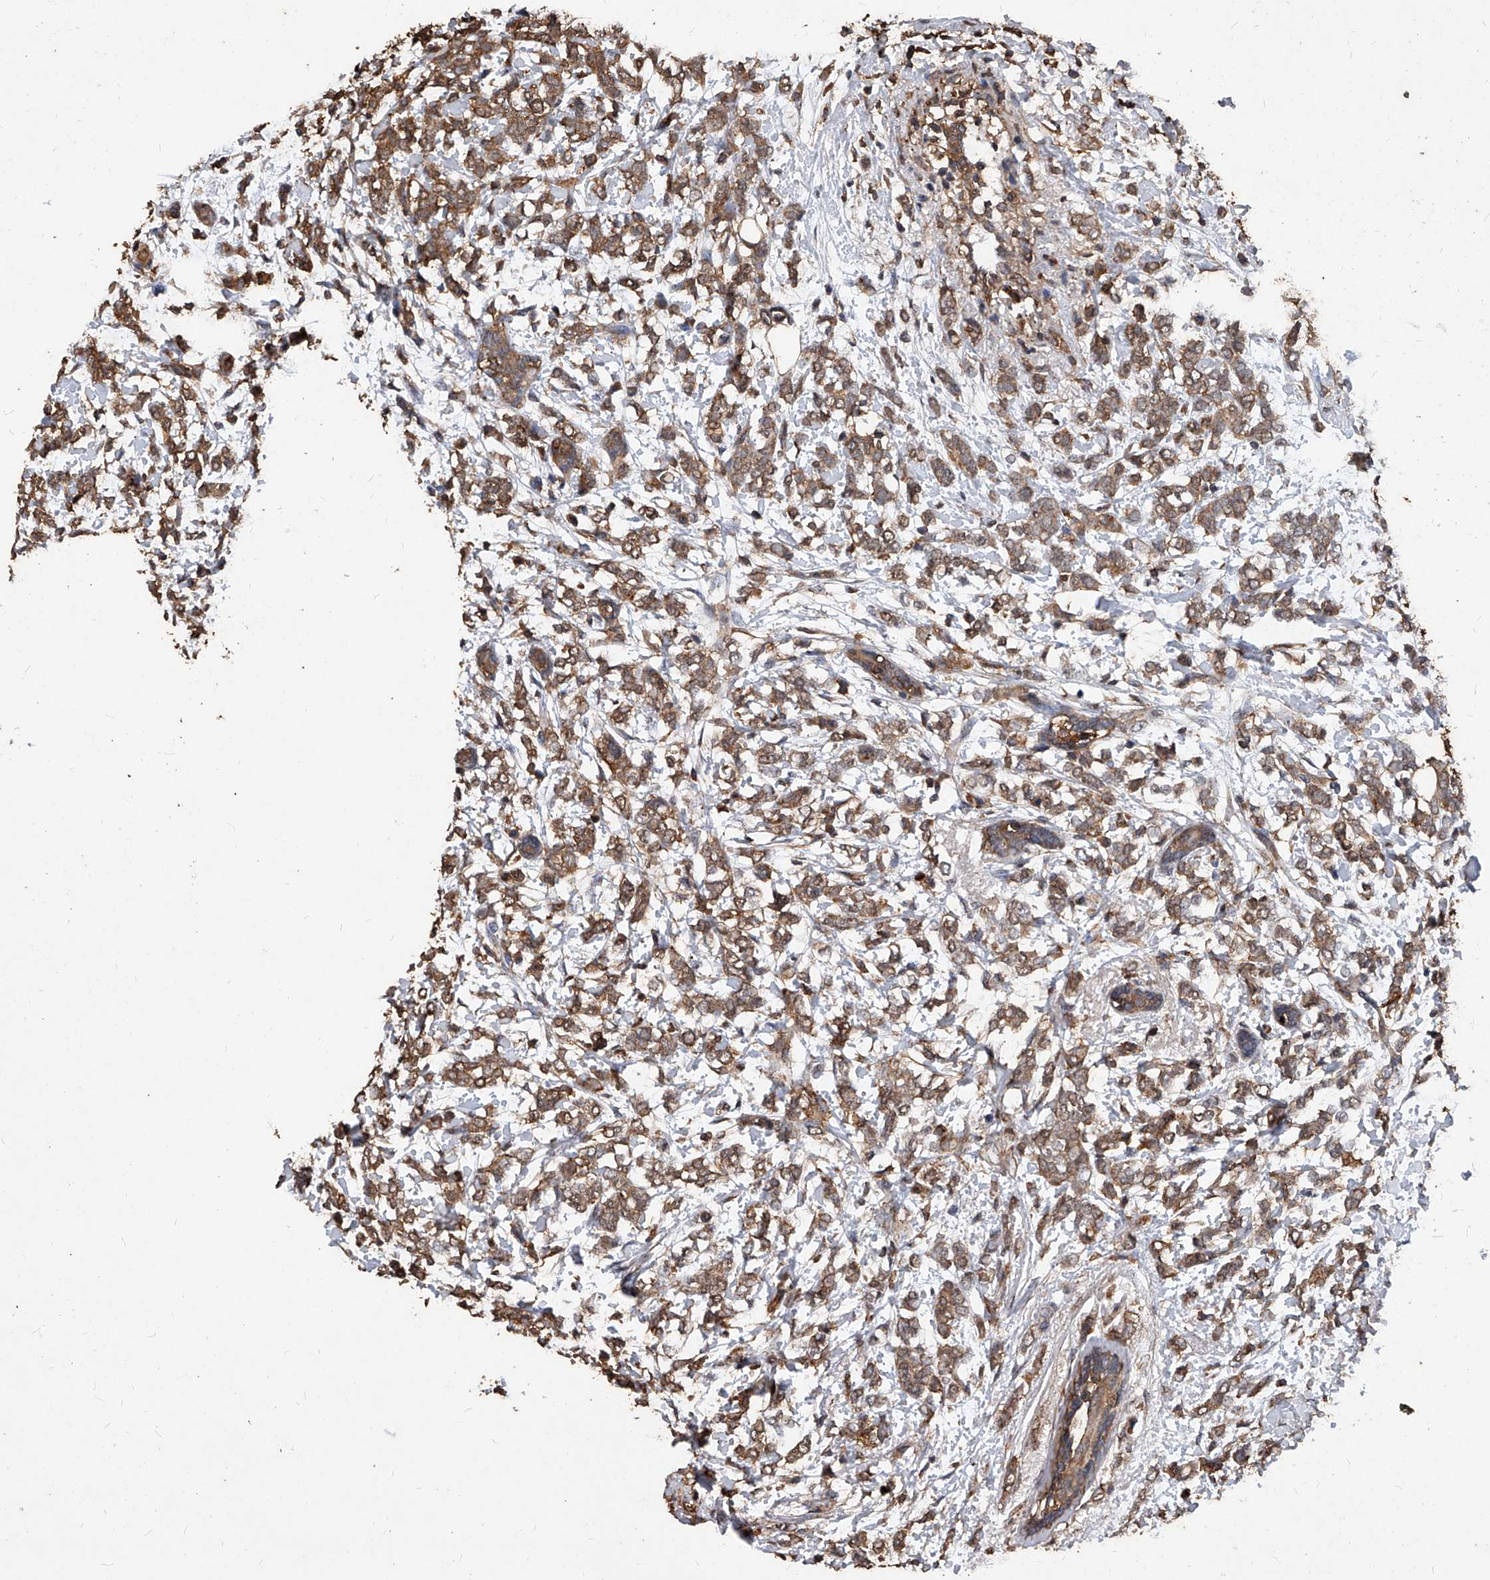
{"staining": {"intensity": "moderate", "quantity": ">75%", "location": "cytoplasmic/membranous"}, "tissue": "breast cancer", "cell_type": "Tumor cells", "image_type": "cancer", "snomed": [{"axis": "morphology", "description": "Normal tissue, NOS"}, {"axis": "morphology", "description": "Lobular carcinoma"}, {"axis": "topography", "description": "Breast"}], "caption": "An image of human breast lobular carcinoma stained for a protein exhibits moderate cytoplasmic/membranous brown staining in tumor cells.", "gene": "UCP2", "patient": {"sex": "female", "age": 47}}